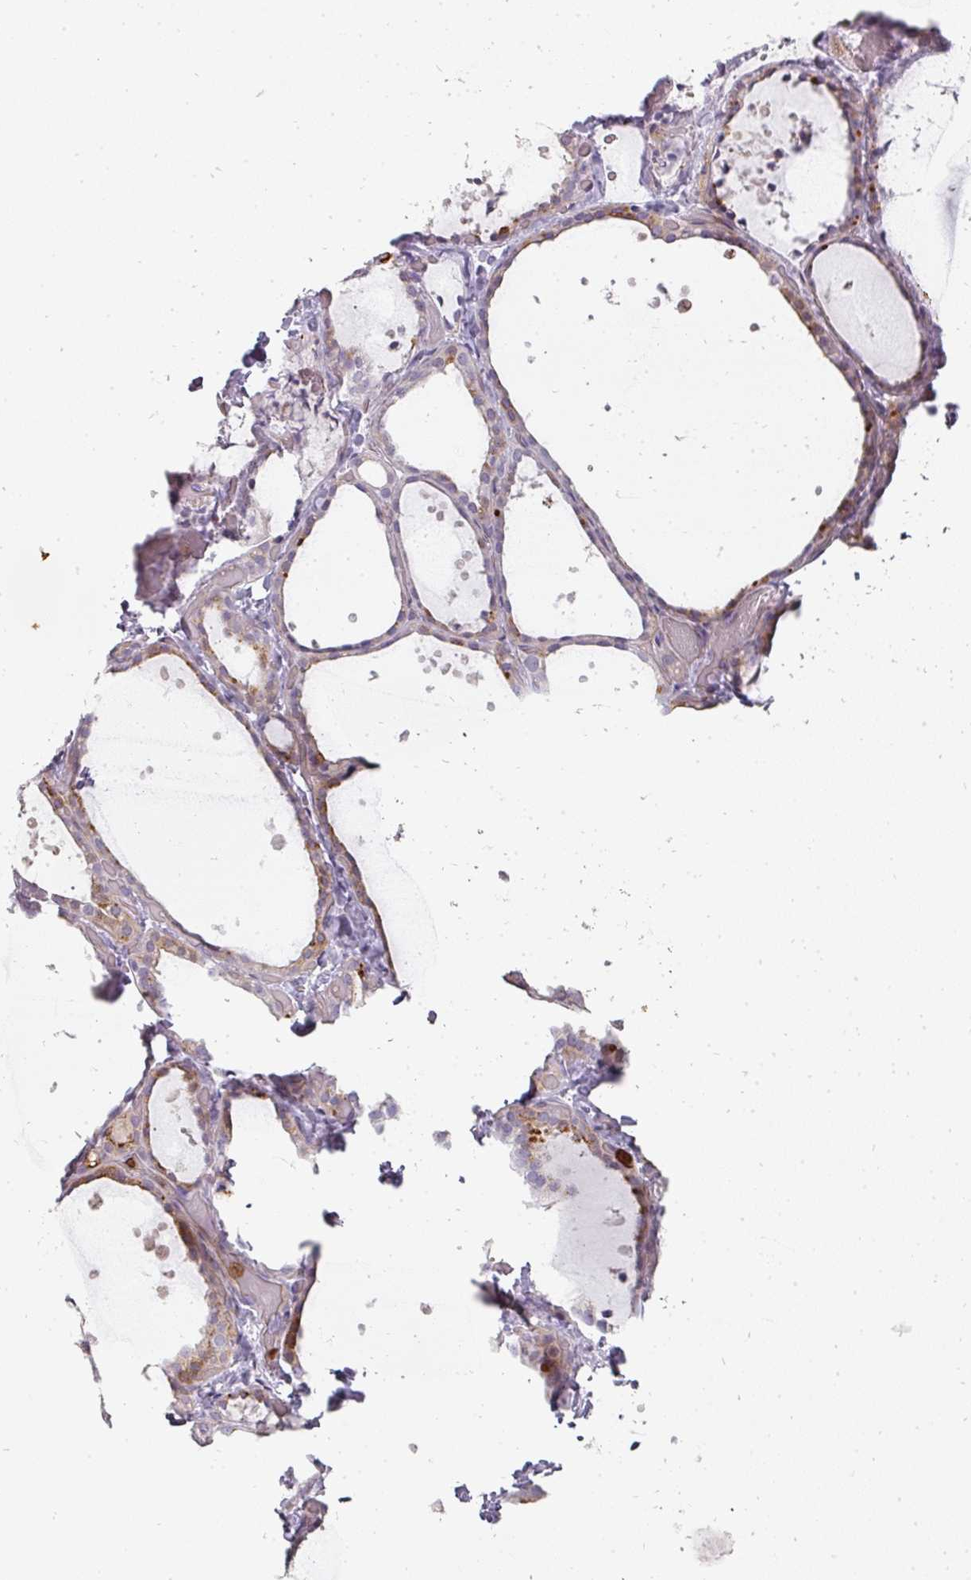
{"staining": {"intensity": "moderate", "quantity": "25%-75%", "location": "cytoplasmic/membranous"}, "tissue": "thyroid gland", "cell_type": "Glandular cells", "image_type": "normal", "snomed": [{"axis": "morphology", "description": "Normal tissue, NOS"}, {"axis": "topography", "description": "Thyroid gland"}], "caption": "The photomicrograph demonstrates a brown stain indicating the presence of a protein in the cytoplasmic/membranous of glandular cells in thyroid gland. Using DAB (3,3'-diaminobenzidine) (brown) and hematoxylin (blue) stains, captured at high magnification using brightfield microscopy.", "gene": "BIK", "patient": {"sex": "female", "age": 44}}